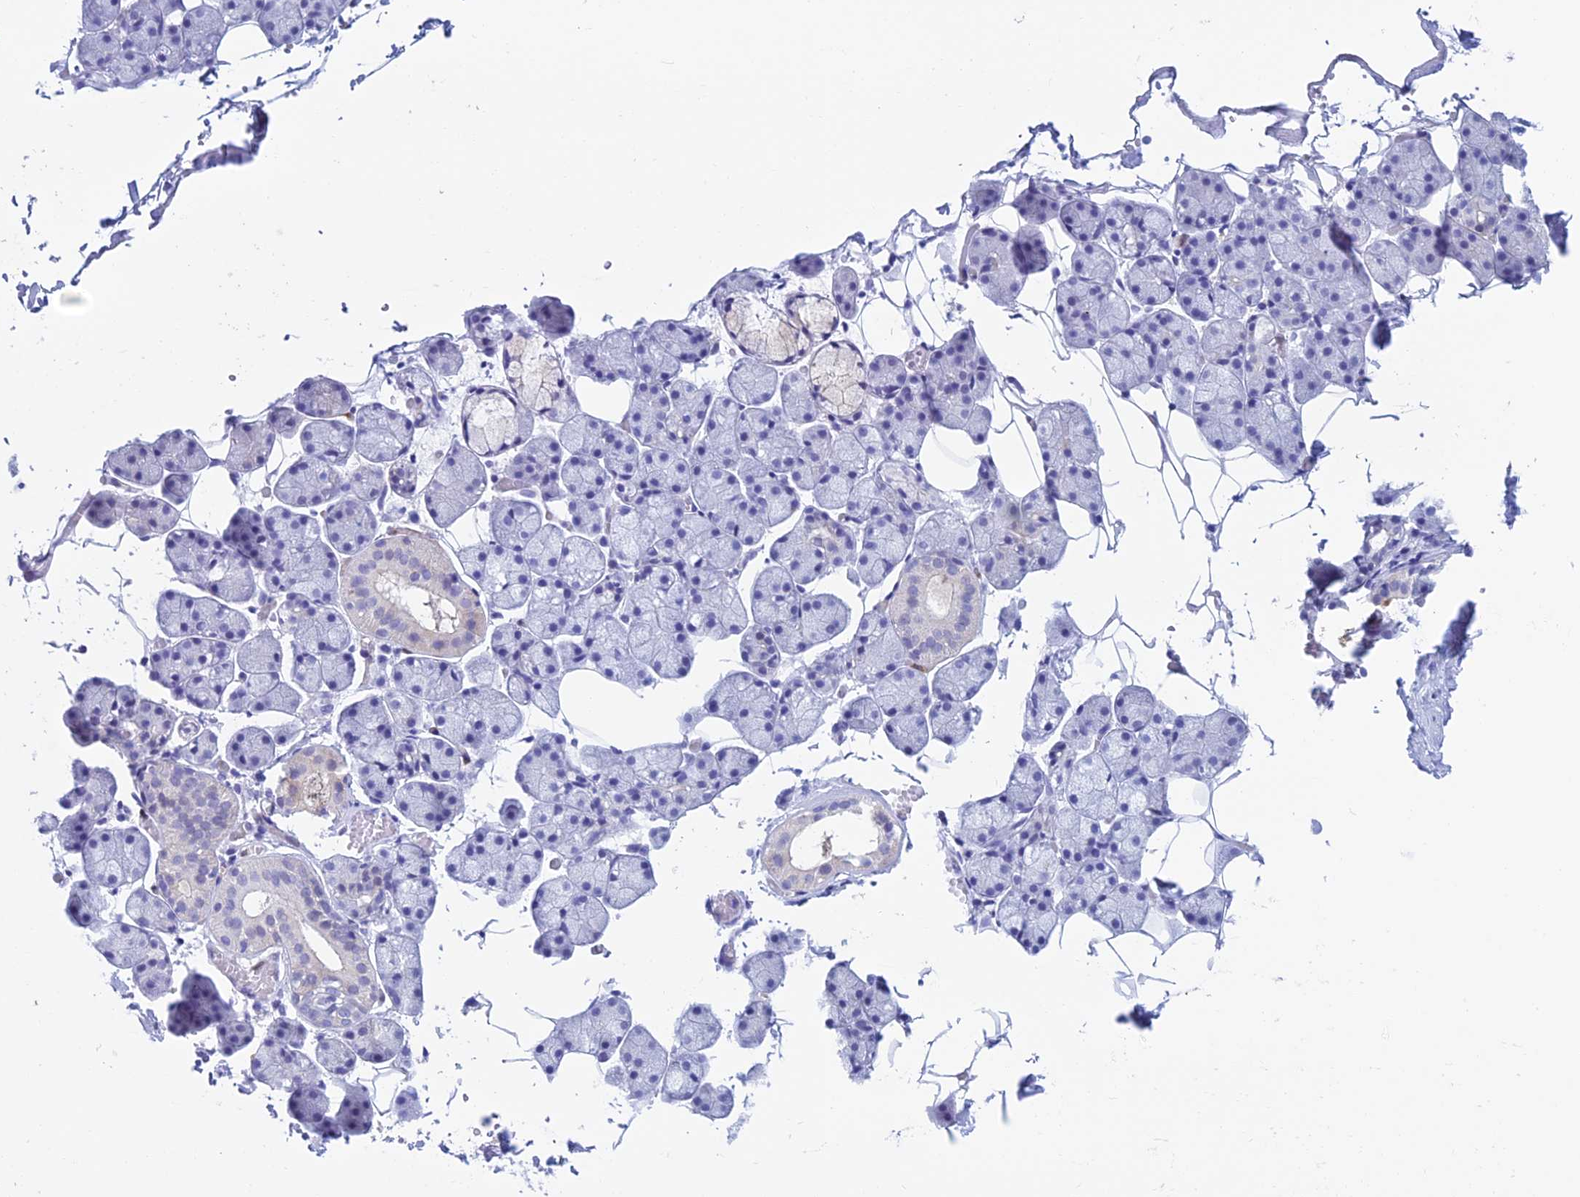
{"staining": {"intensity": "negative", "quantity": "none", "location": "none"}, "tissue": "salivary gland", "cell_type": "Glandular cells", "image_type": "normal", "snomed": [{"axis": "morphology", "description": "Normal tissue, NOS"}, {"axis": "topography", "description": "Salivary gland"}], "caption": "Immunohistochemistry (IHC) micrograph of benign salivary gland: human salivary gland stained with DAB (3,3'-diaminobenzidine) displays no significant protein expression in glandular cells. The staining is performed using DAB brown chromogen with nuclei counter-stained in using hematoxylin.", "gene": "KCNK17", "patient": {"sex": "female", "age": 33}}